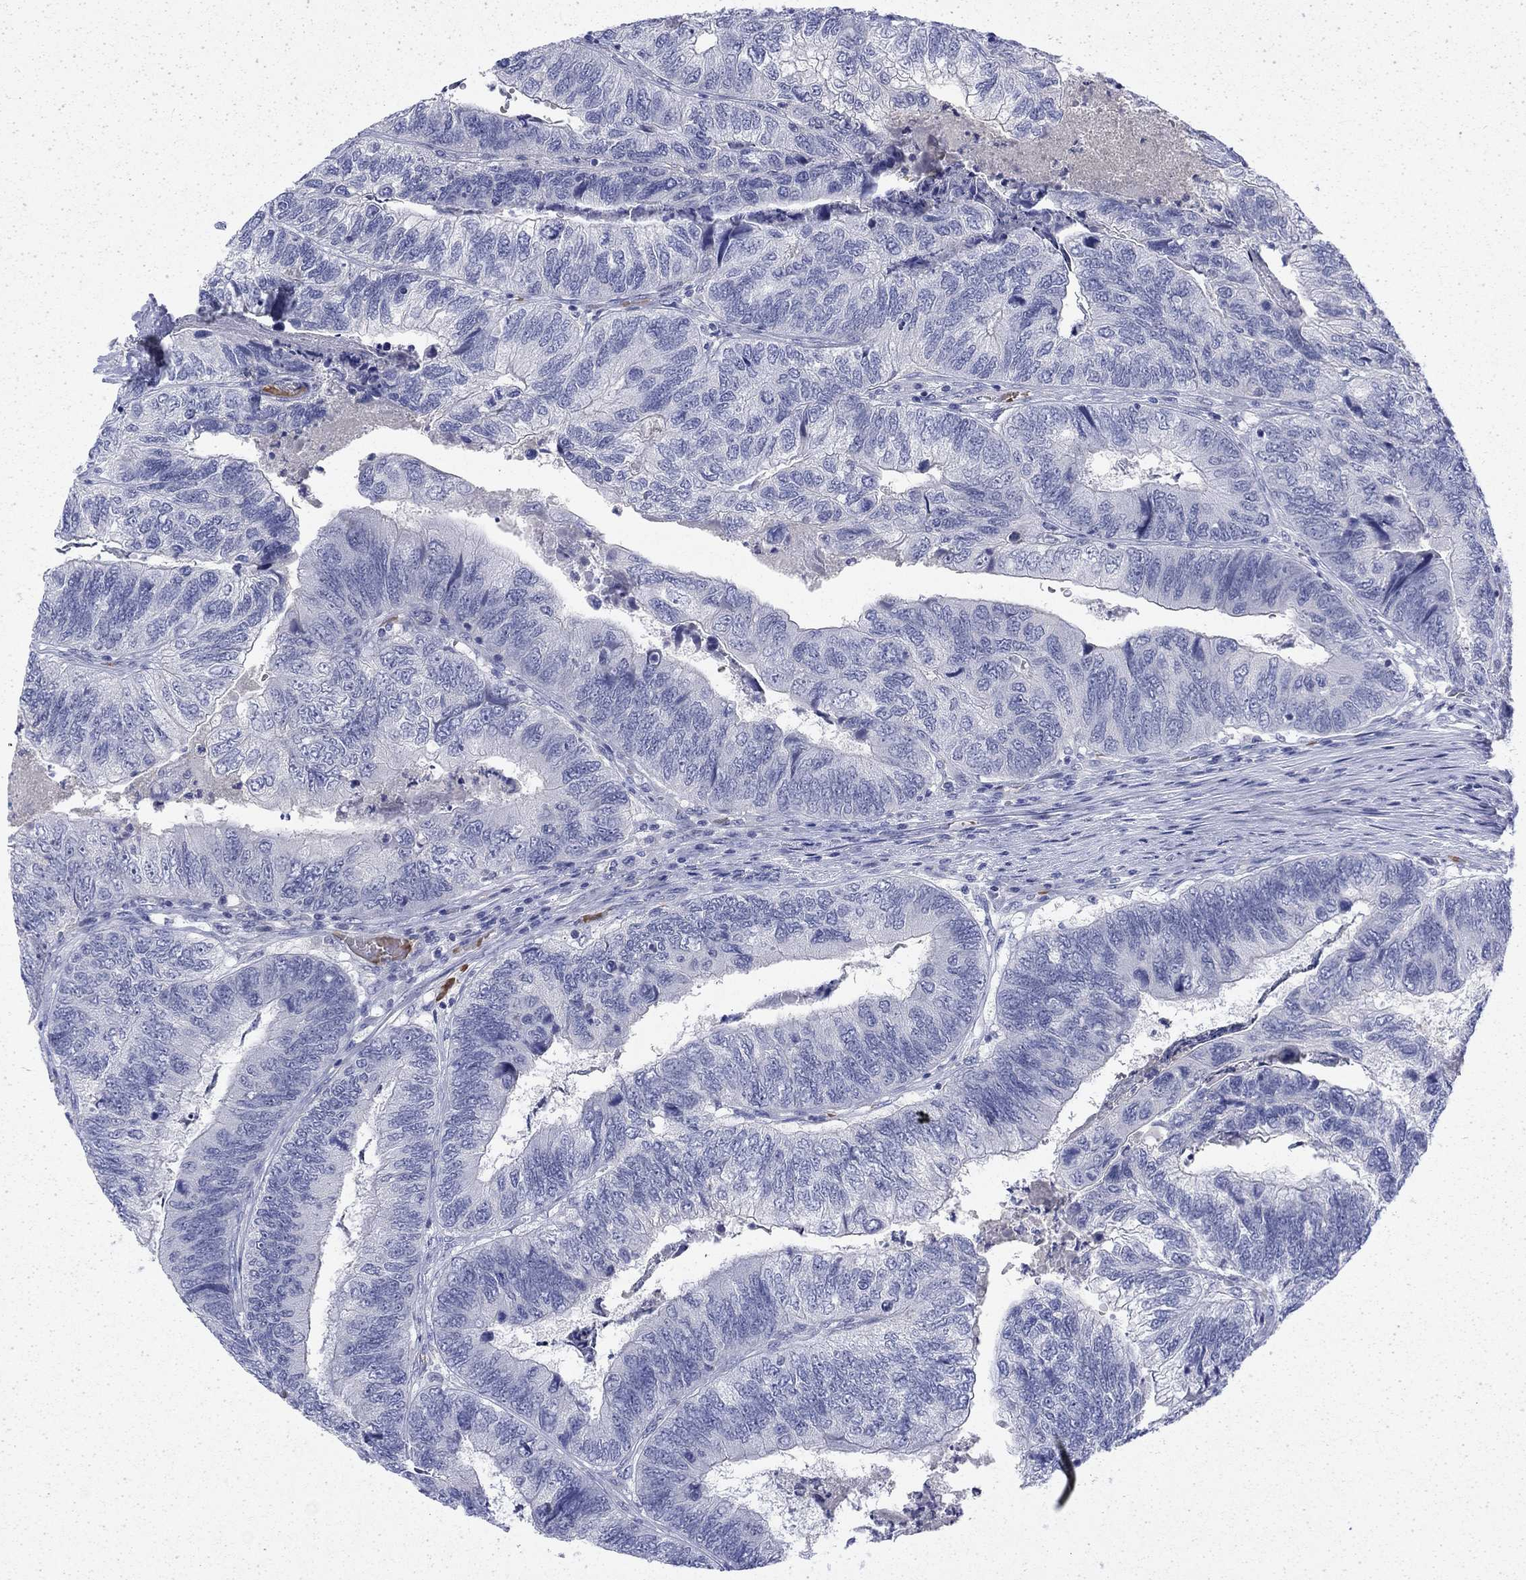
{"staining": {"intensity": "negative", "quantity": "none", "location": "none"}, "tissue": "colorectal cancer", "cell_type": "Tumor cells", "image_type": "cancer", "snomed": [{"axis": "morphology", "description": "Adenocarcinoma, NOS"}, {"axis": "topography", "description": "Colon"}], "caption": "Colorectal cancer (adenocarcinoma) was stained to show a protein in brown. There is no significant expression in tumor cells.", "gene": "ENPP6", "patient": {"sex": "female", "age": 67}}